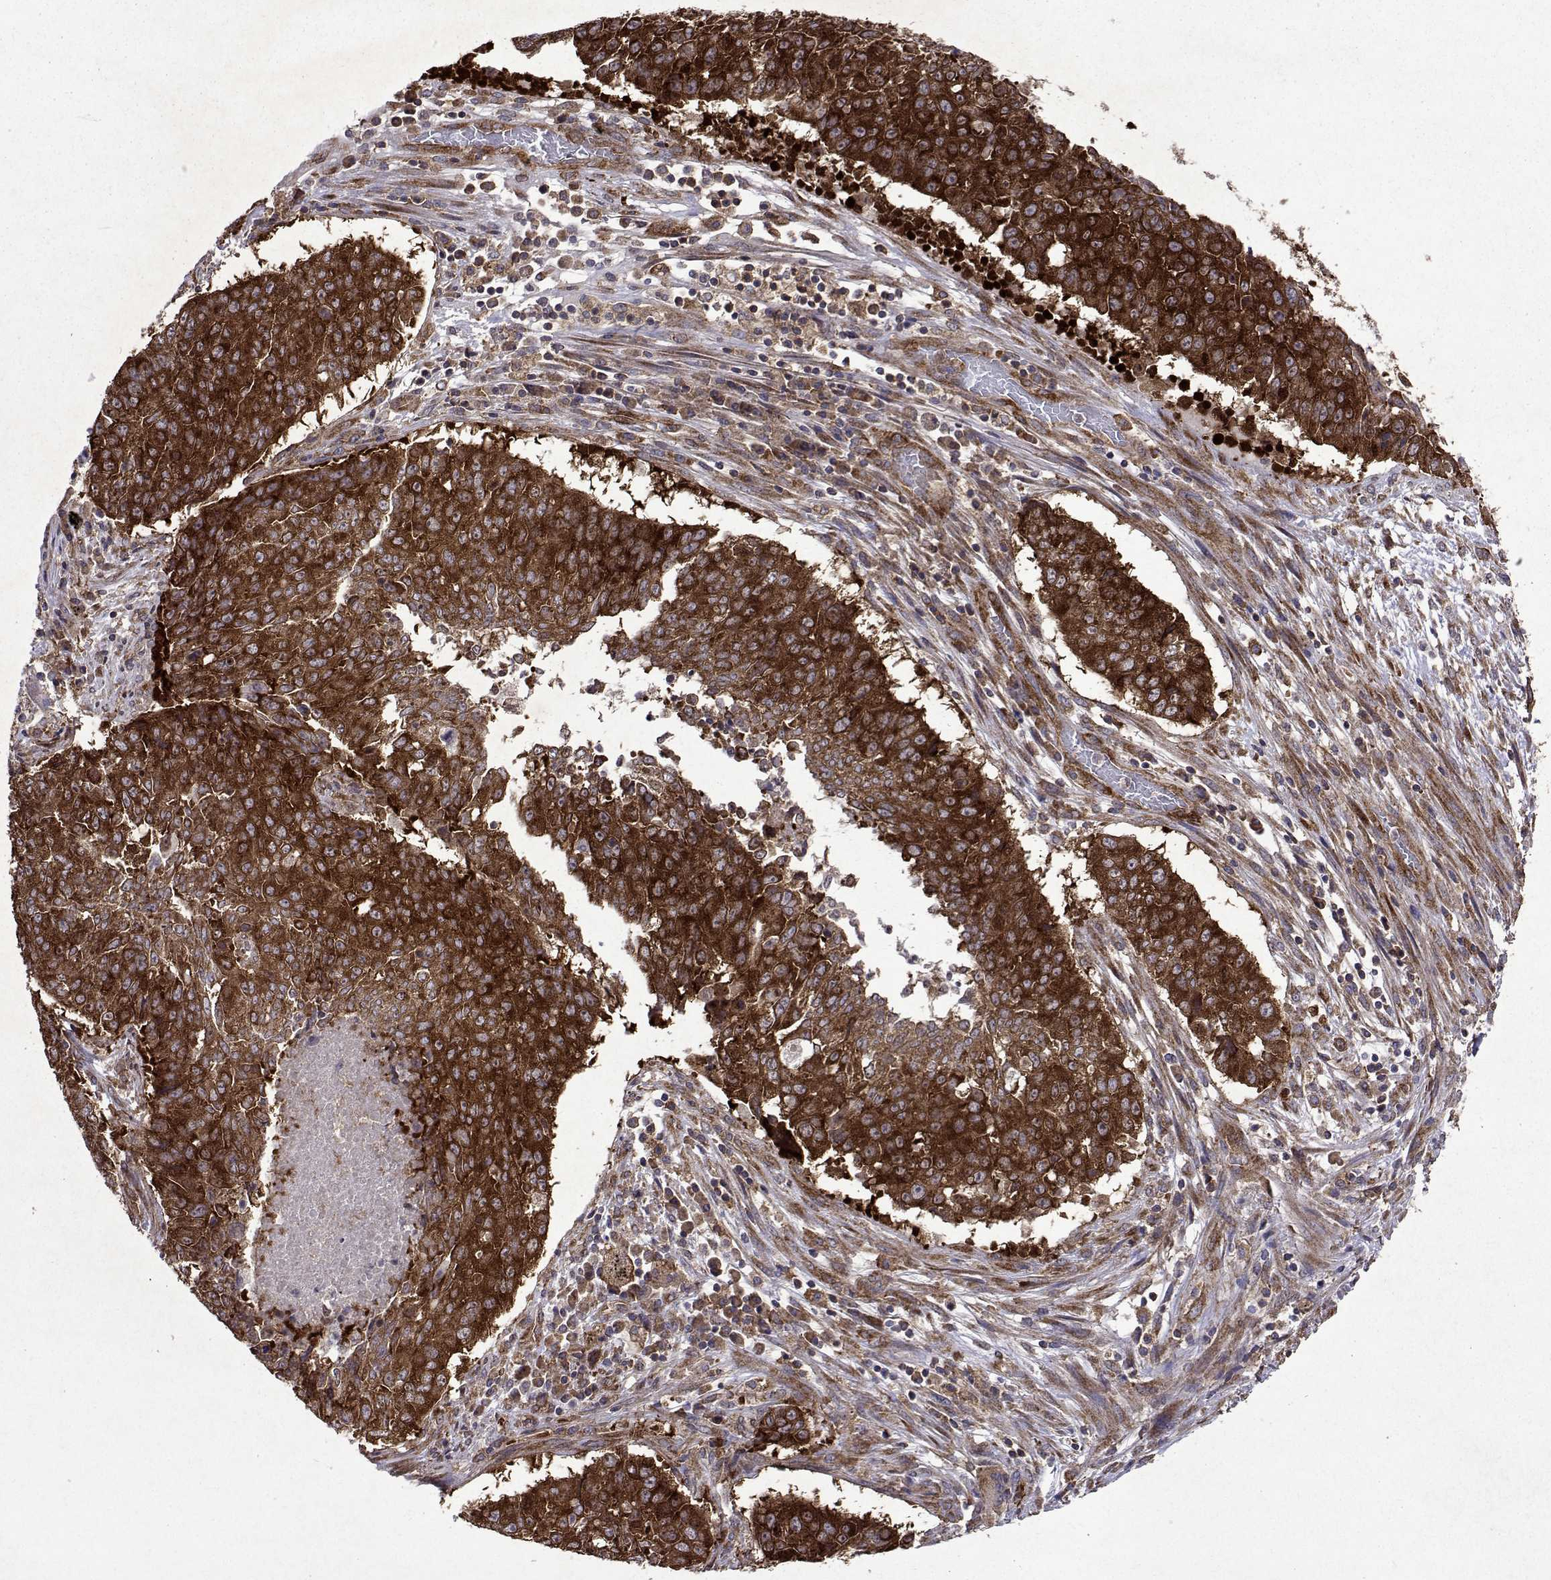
{"staining": {"intensity": "strong", "quantity": ">75%", "location": "cytoplasmic/membranous"}, "tissue": "lung cancer", "cell_type": "Tumor cells", "image_type": "cancer", "snomed": [{"axis": "morphology", "description": "Normal tissue, NOS"}, {"axis": "morphology", "description": "Squamous cell carcinoma, NOS"}, {"axis": "topography", "description": "Bronchus"}, {"axis": "topography", "description": "Lung"}], "caption": "An image of squamous cell carcinoma (lung) stained for a protein displays strong cytoplasmic/membranous brown staining in tumor cells.", "gene": "TARBP2", "patient": {"sex": "male", "age": 64}}